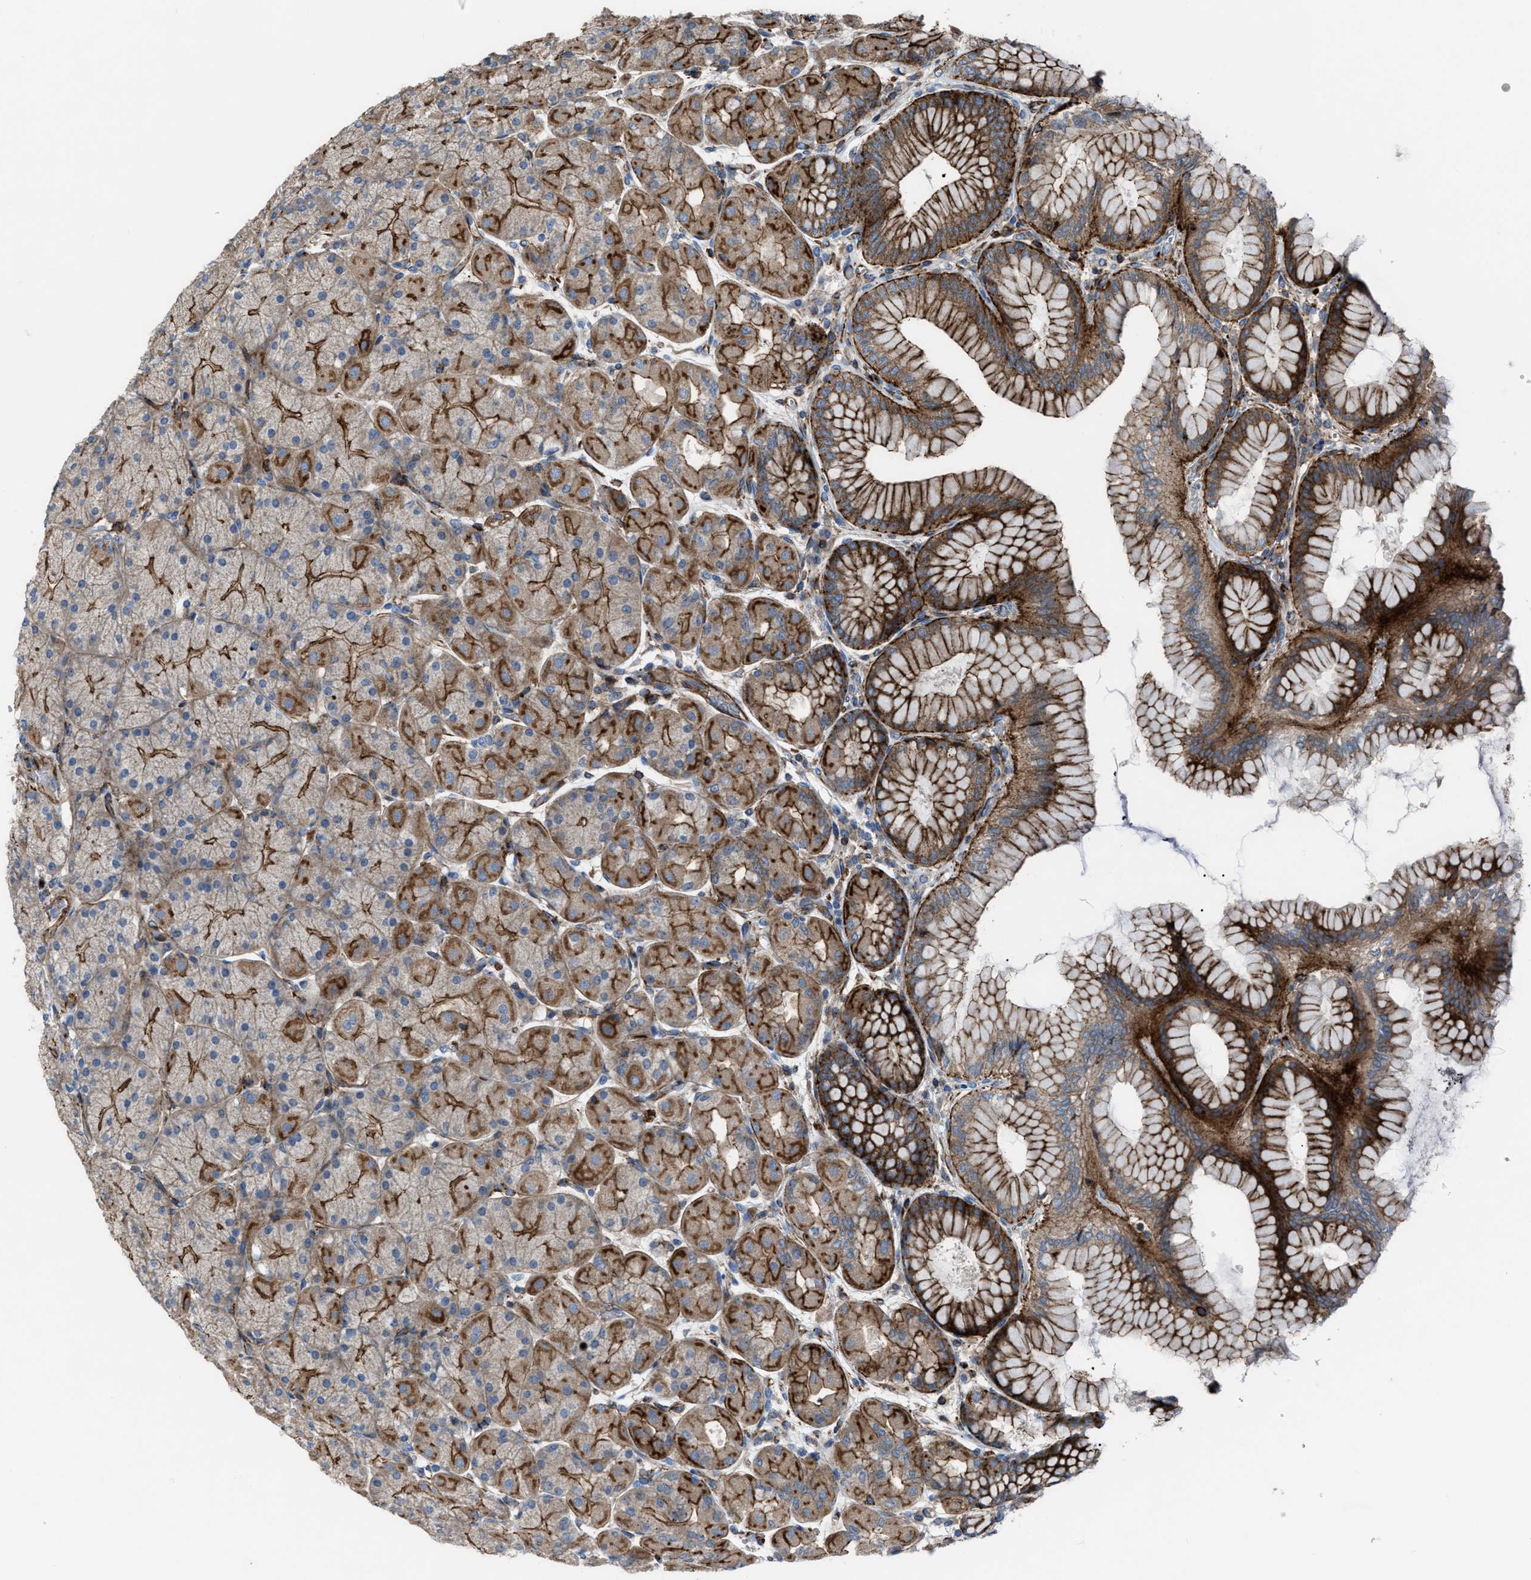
{"staining": {"intensity": "moderate", "quantity": ">75%", "location": "cytoplasmic/membranous"}, "tissue": "stomach", "cell_type": "Glandular cells", "image_type": "normal", "snomed": [{"axis": "morphology", "description": "Normal tissue, NOS"}, {"axis": "topography", "description": "Stomach, upper"}], "caption": "Stomach stained for a protein (brown) demonstrates moderate cytoplasmic/membranous positive staining in approximately >75% of glandular cells.", "gene": "AGPAT2", "patient": {"sex": "female", "age": 56}}